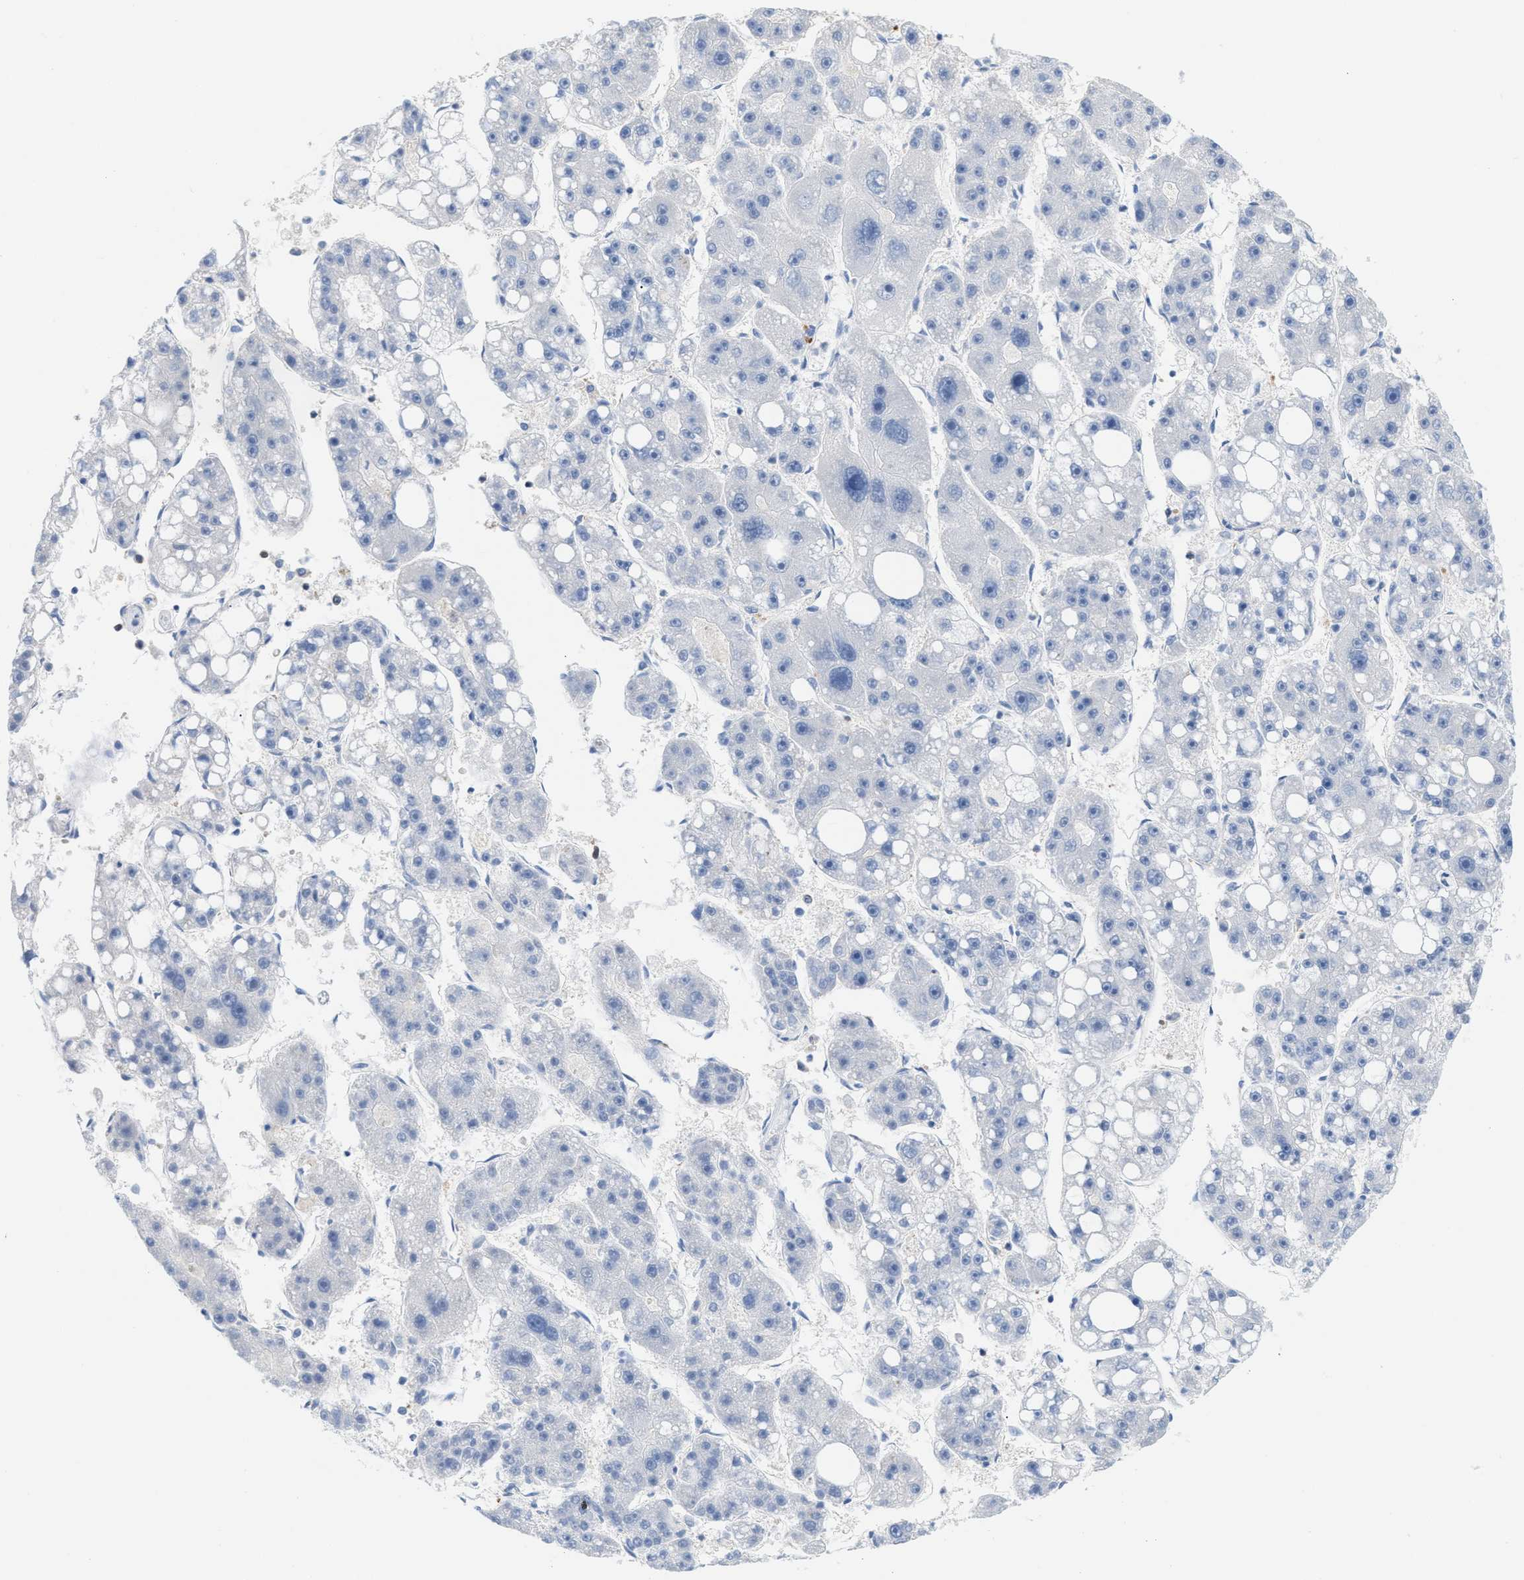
{"staining": {"intensity": "negative", "quantity": "none", "location": "none"}, "tissue": "liver cancer", "cell_type": "Tumor cells", "image_type": "cancer", "snomed": [{"axis": "morphology", "description": "Carcinoma, Hepatocellular, NOS"}, {"axis": "topography", "description": "Liver"}], "caption": "Protein analysis of hepatocellular carcinoma (liver) exhibits no significant positivity in tumor cells.", "gene": "IL16", "patient": {"sex": "female", "age": 61}}